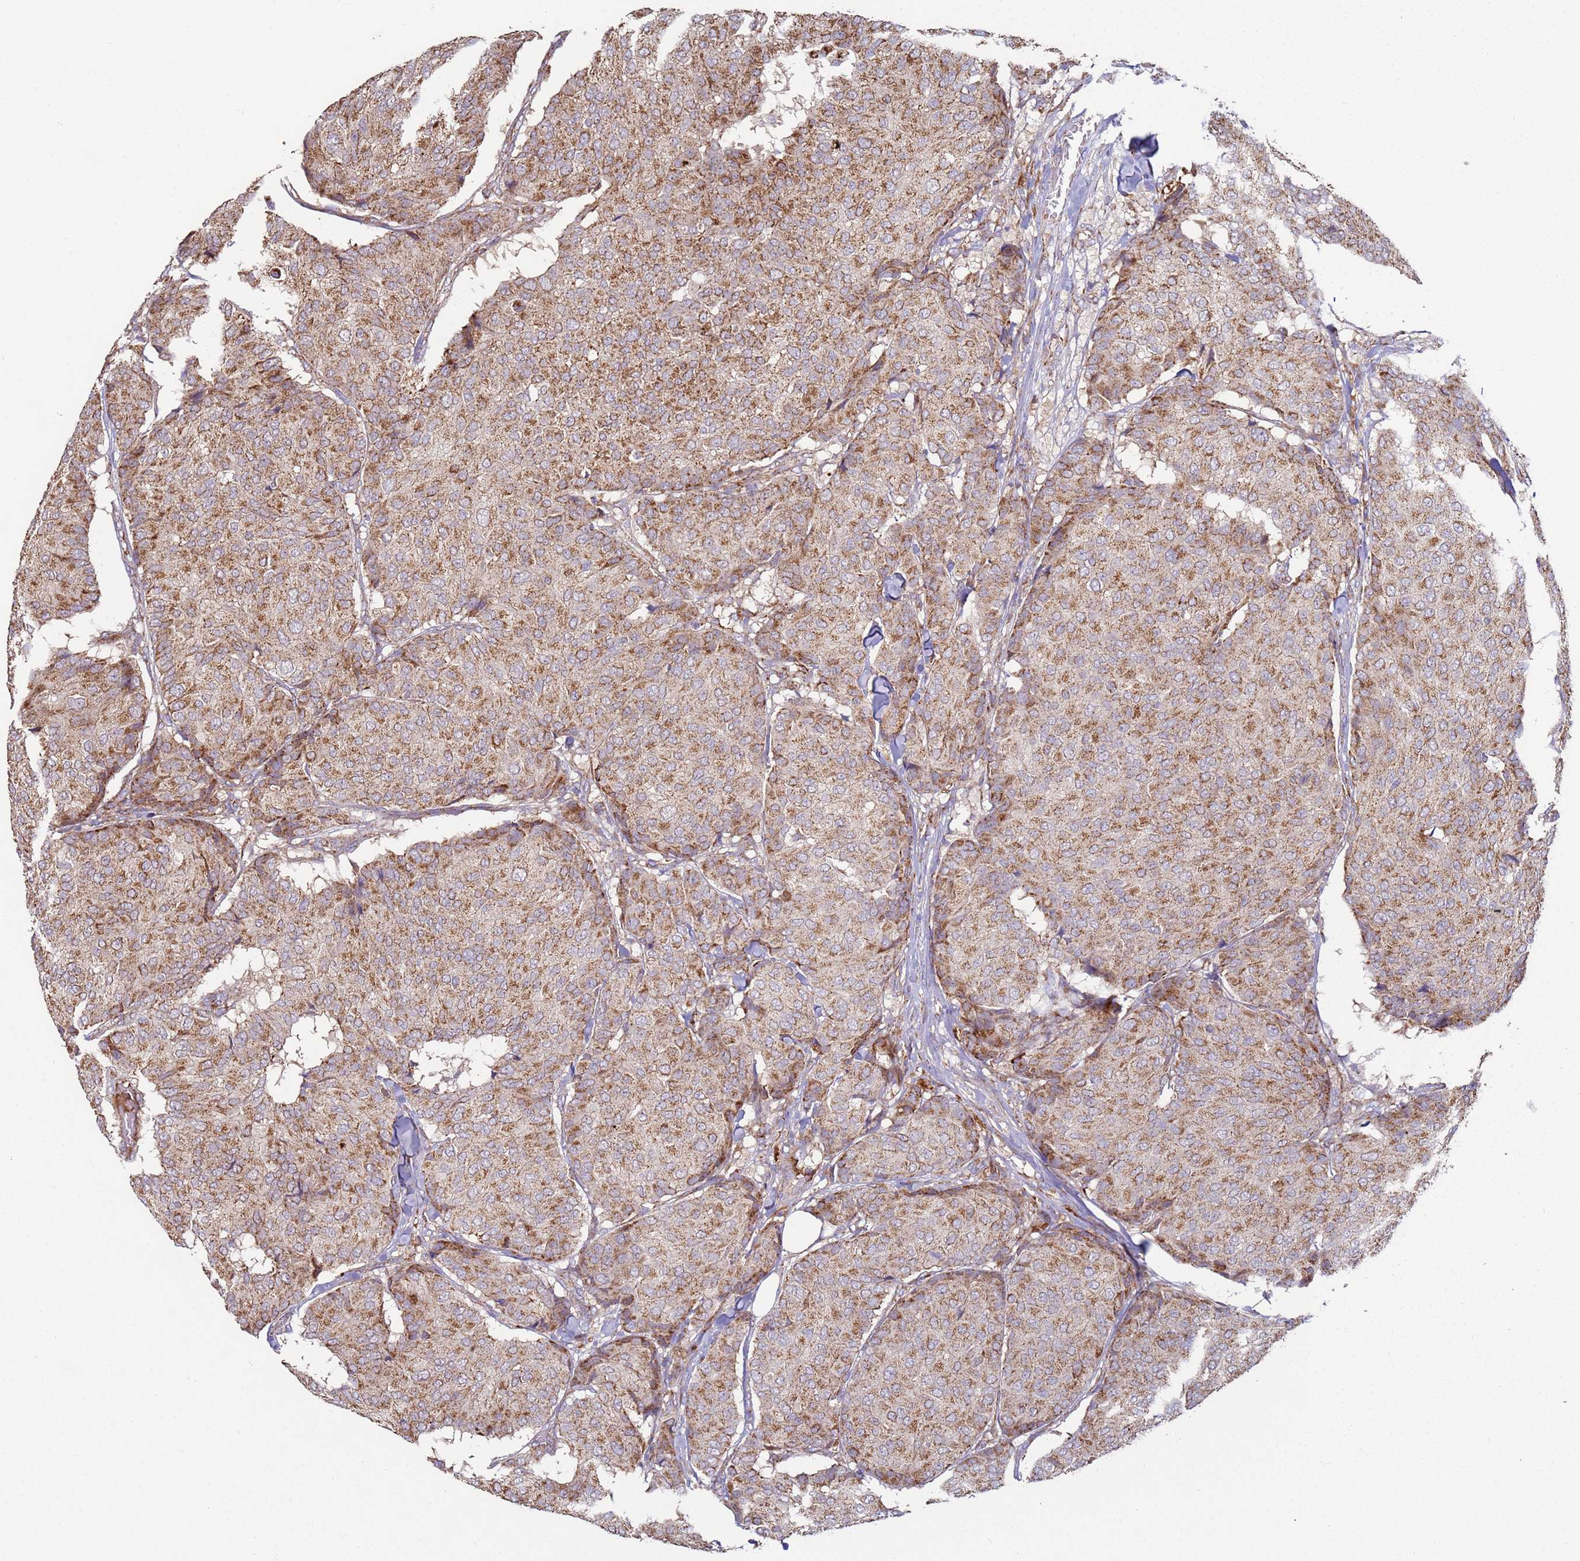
{"staining": {"intensity": "moderate", "quantity": ">75%", "location": "cytoplasmic/membranous"}, "tissue": "breast cancer", "cell_type": "Tumor cells", "image_type": "cancer", "snomed": [{"axis": "morphology", "description": "Duct carcinoma"}, {"axis": "topography", "description": "Breast"}], "caption": "Brown immunohistochemical staining in breast cancer exhibits moderate cytoplasmic/membranous expression in approximately >75% of tumor cells. (DAB = brown stain, brightfield microscopy at high magnification).", "gene": "FBXO33", "patient": {"sex": "female", "age": 75}}